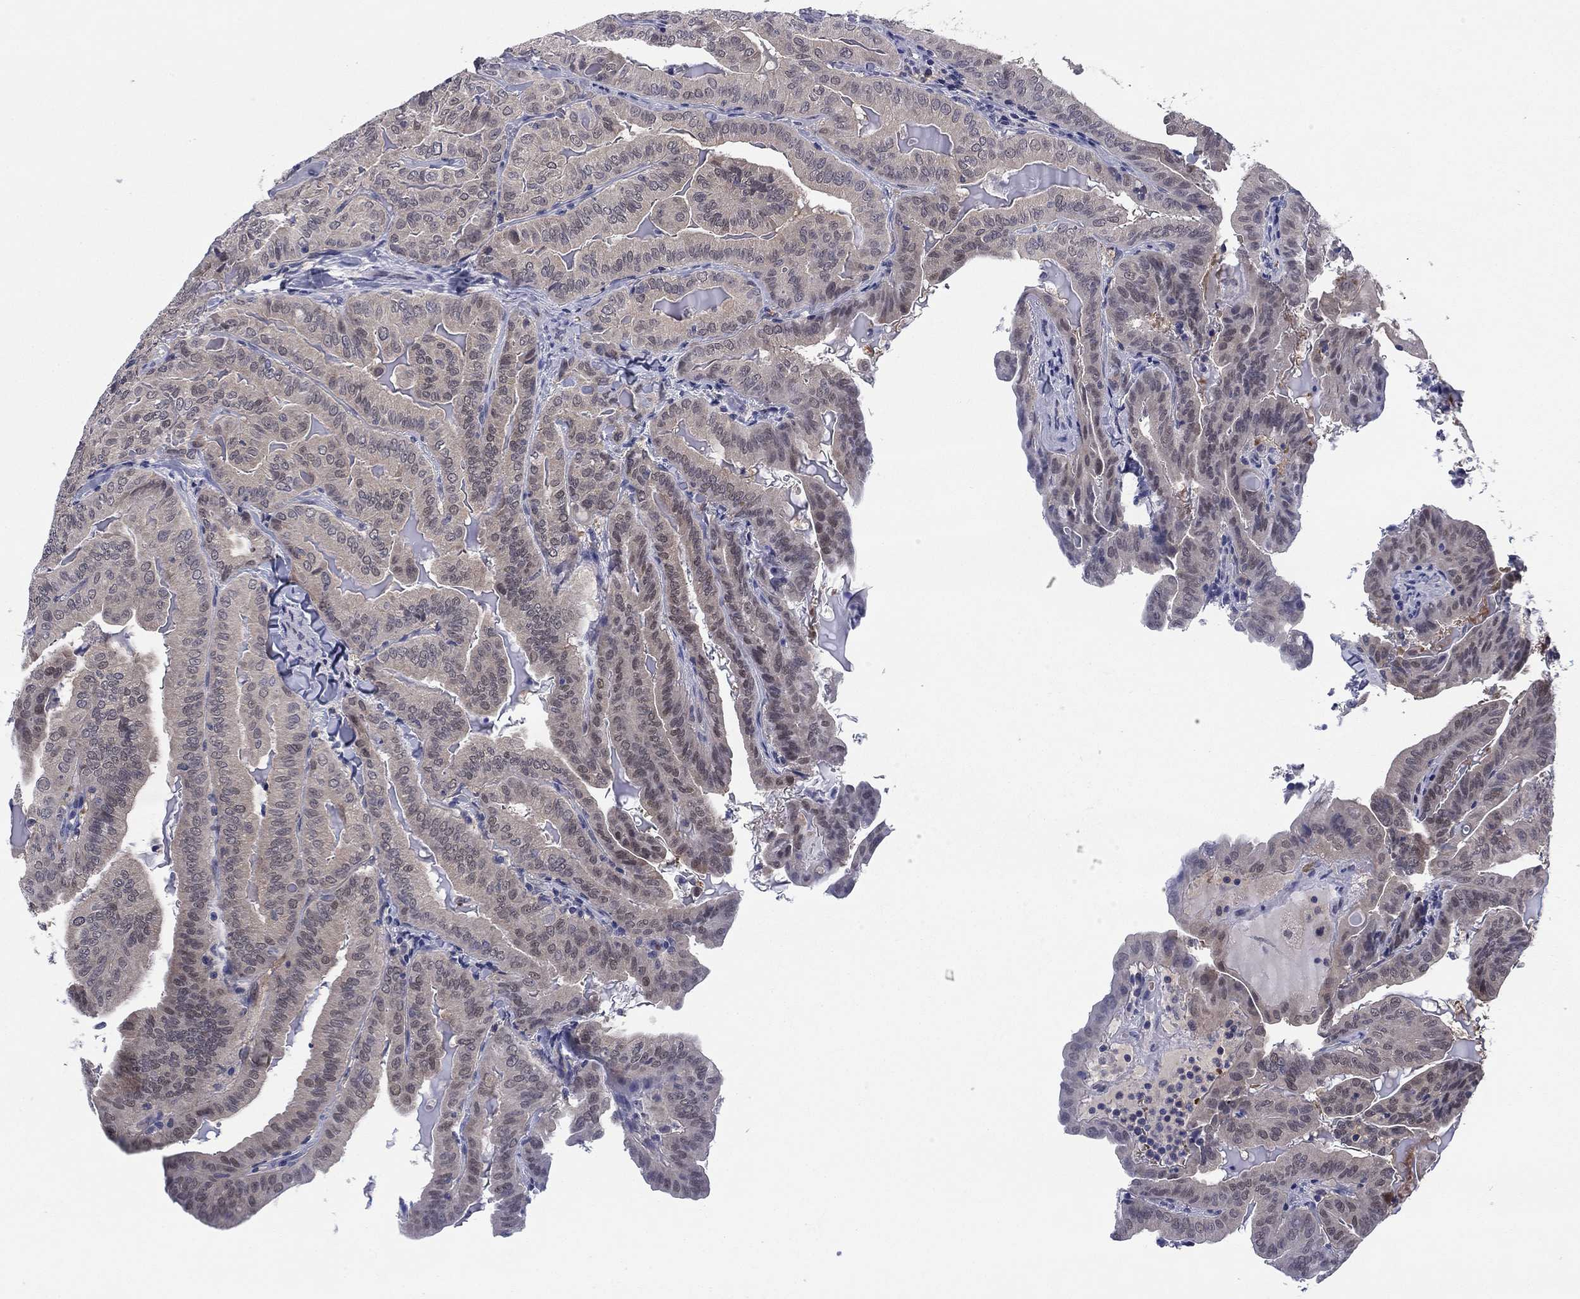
{"staining": {"intensity": "negative", "quantity": "none", "location": "none"}, "tissue": "thyroid cancer", "cell_type": "Tumor cells", "image_type": "cancer", "snomed": [{"axis": "morphology", "description": "Papillary adenocarcinoma, NOS"}, {"axis": "topography", "description": "Thyroid gland"}], "caption": "The photomicrograph shows no staining of tumor cells in thyroid cancer.", "gene": "REXO5", "patient": {"sex": "female", "age": 68}}